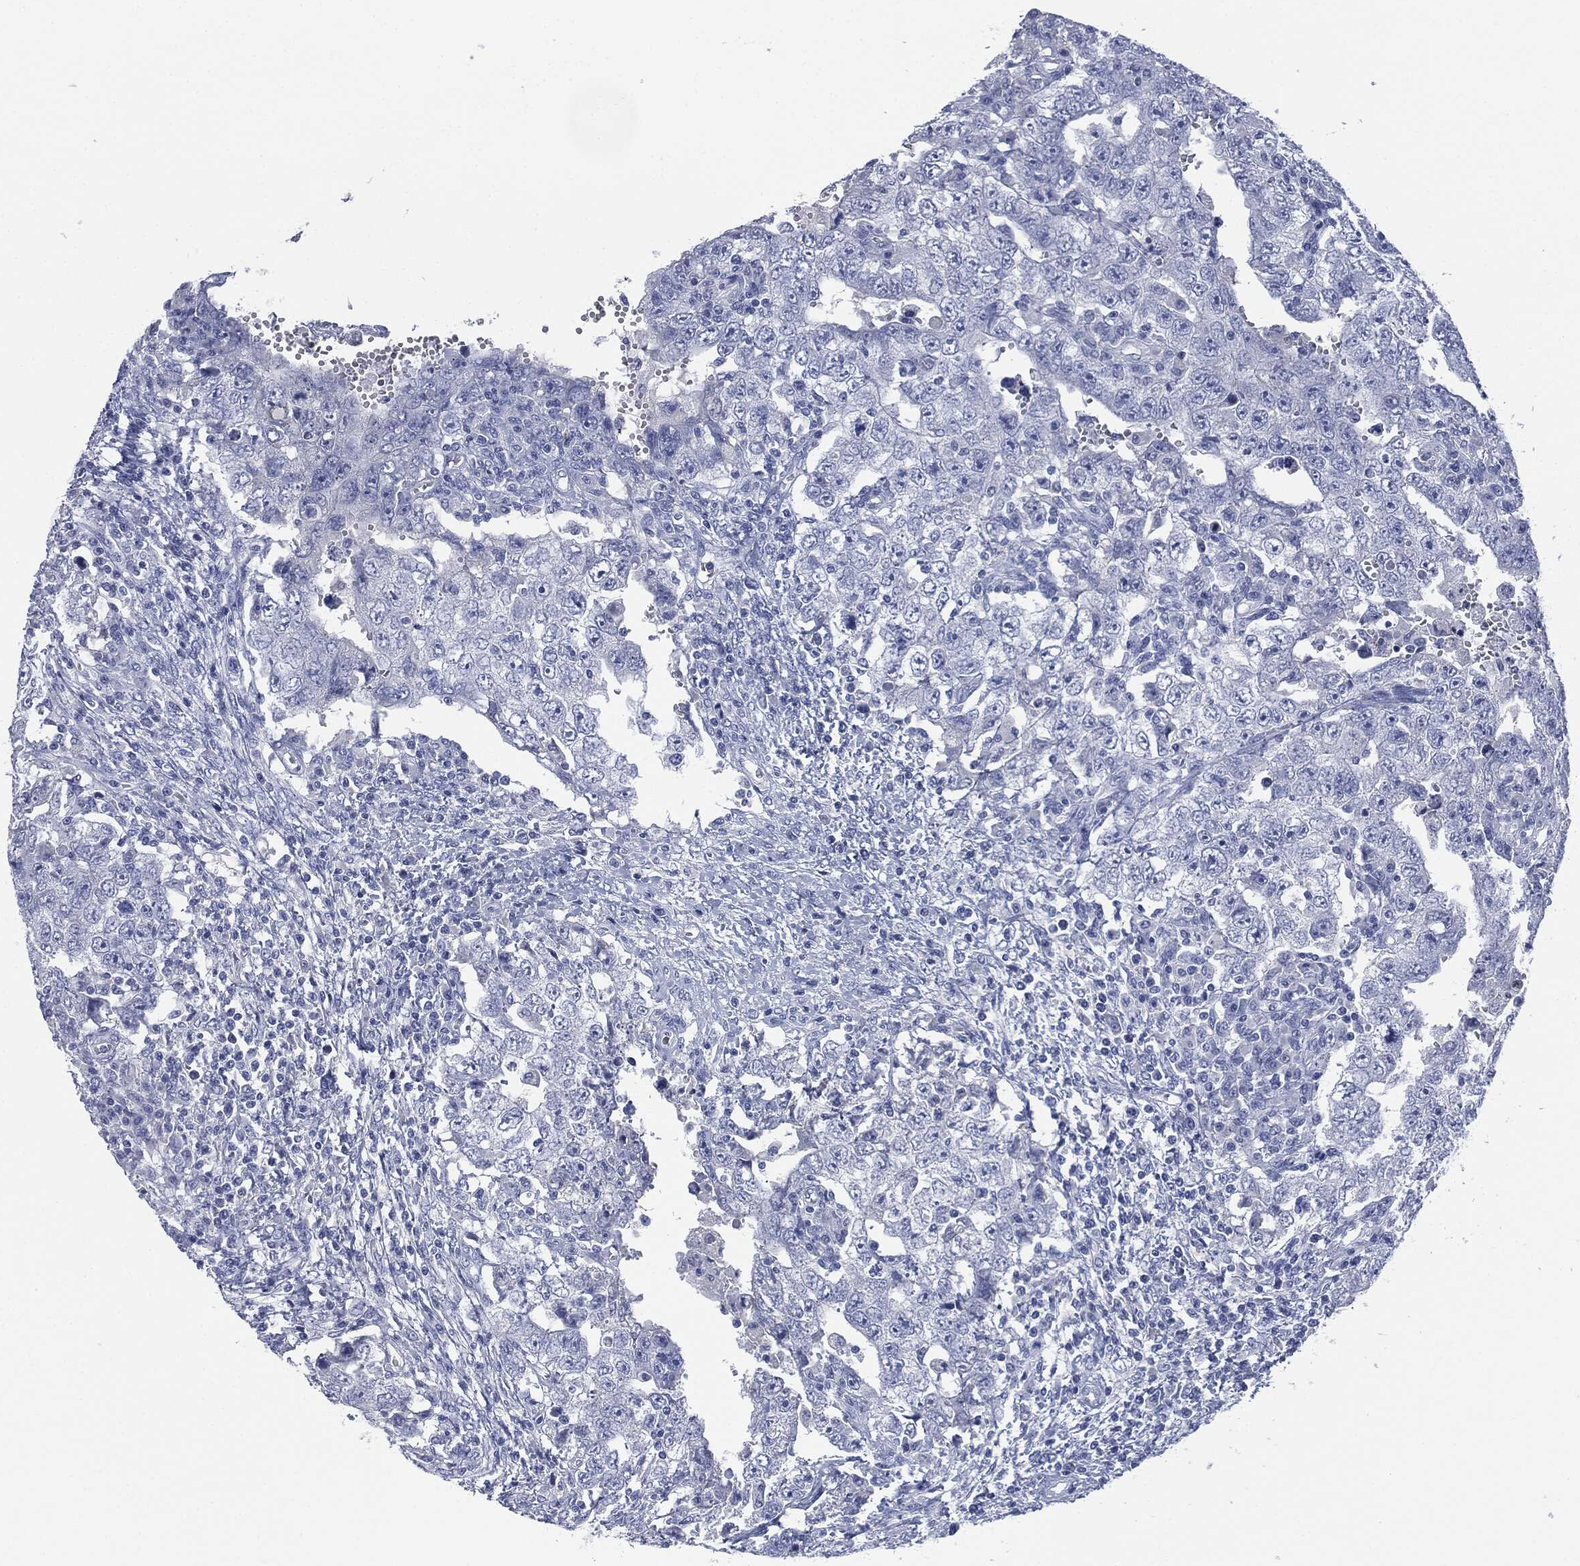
{"staining": {"intensity": "negative", "quantity": "none", "location": "none"}, "tissue": "testis cancer", "cell_type": "Tumor cells", "image_type": "cancer", "snomed": [{"axis": "morphology", "description": "Carcinoma, Embryonal, NOS"}, {"axis": "topography", "description": "Testis"}], "caption": "Immunohistochemical staining of testis embryonal carcinoma reveals no significant positivity in tumor cells.", "gene": "MUC16", "patient": {"sex": "male", "age": 26}}